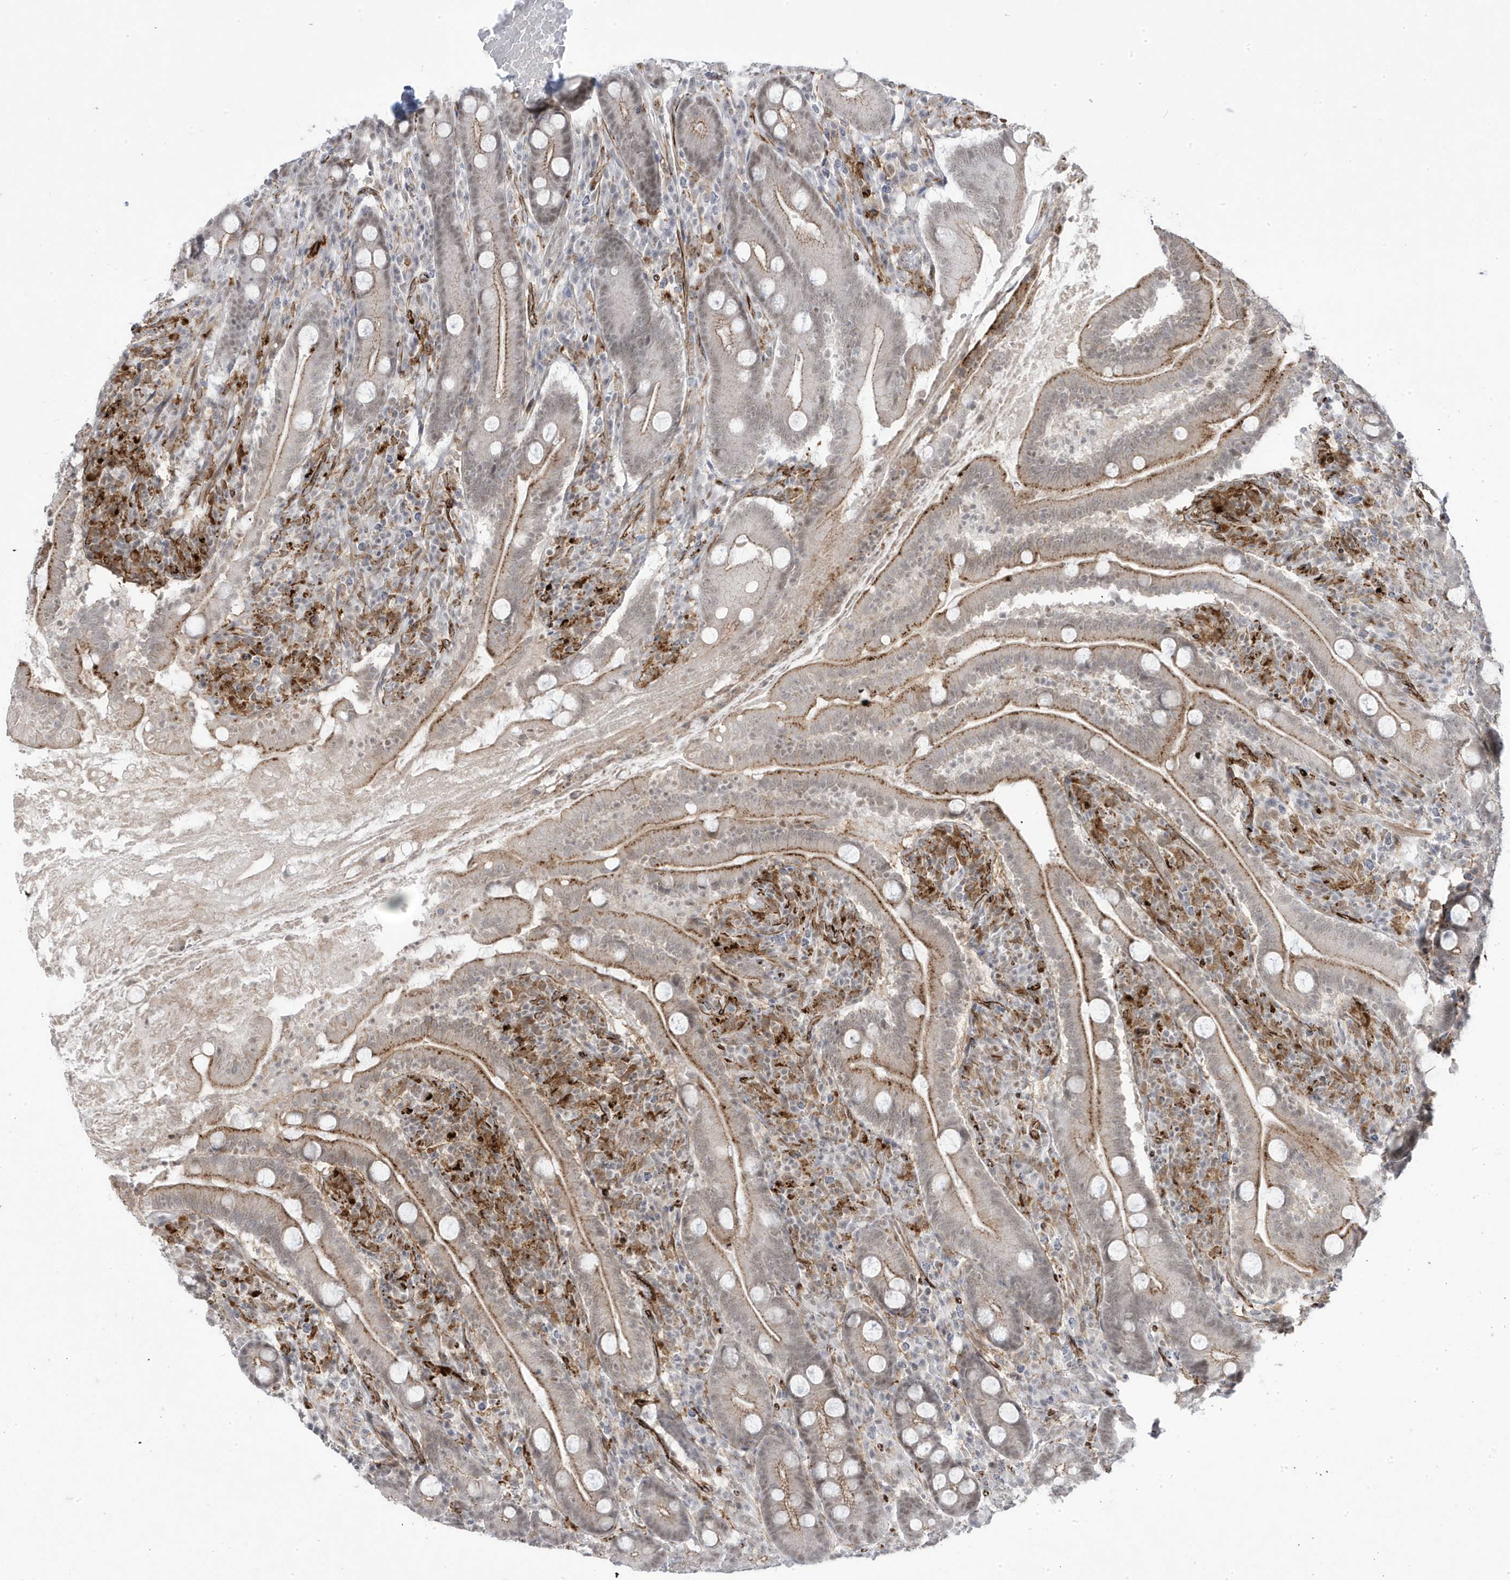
{"staining": {"intensity": "moderate", "quantity": "25%-75%", "location": "cytoplasmic/membranous"}, "tissue": "duodenum", "cell_type": "Glandular cells", "image_type": "normal", "snomed": [{"axis": "morphology", "description": "Normal tissue, NOS"}, {"axis": "topography", "description": "Duodenum"}], "caption": "Immunohistochemical staining of normal human duodenum displays moderate cytoplasmic/membranous protein positivity in about 25%-75% of glandular cells.", "gene": "ADAMTSL3", "patient": {"sex": "male", "age": 35}}